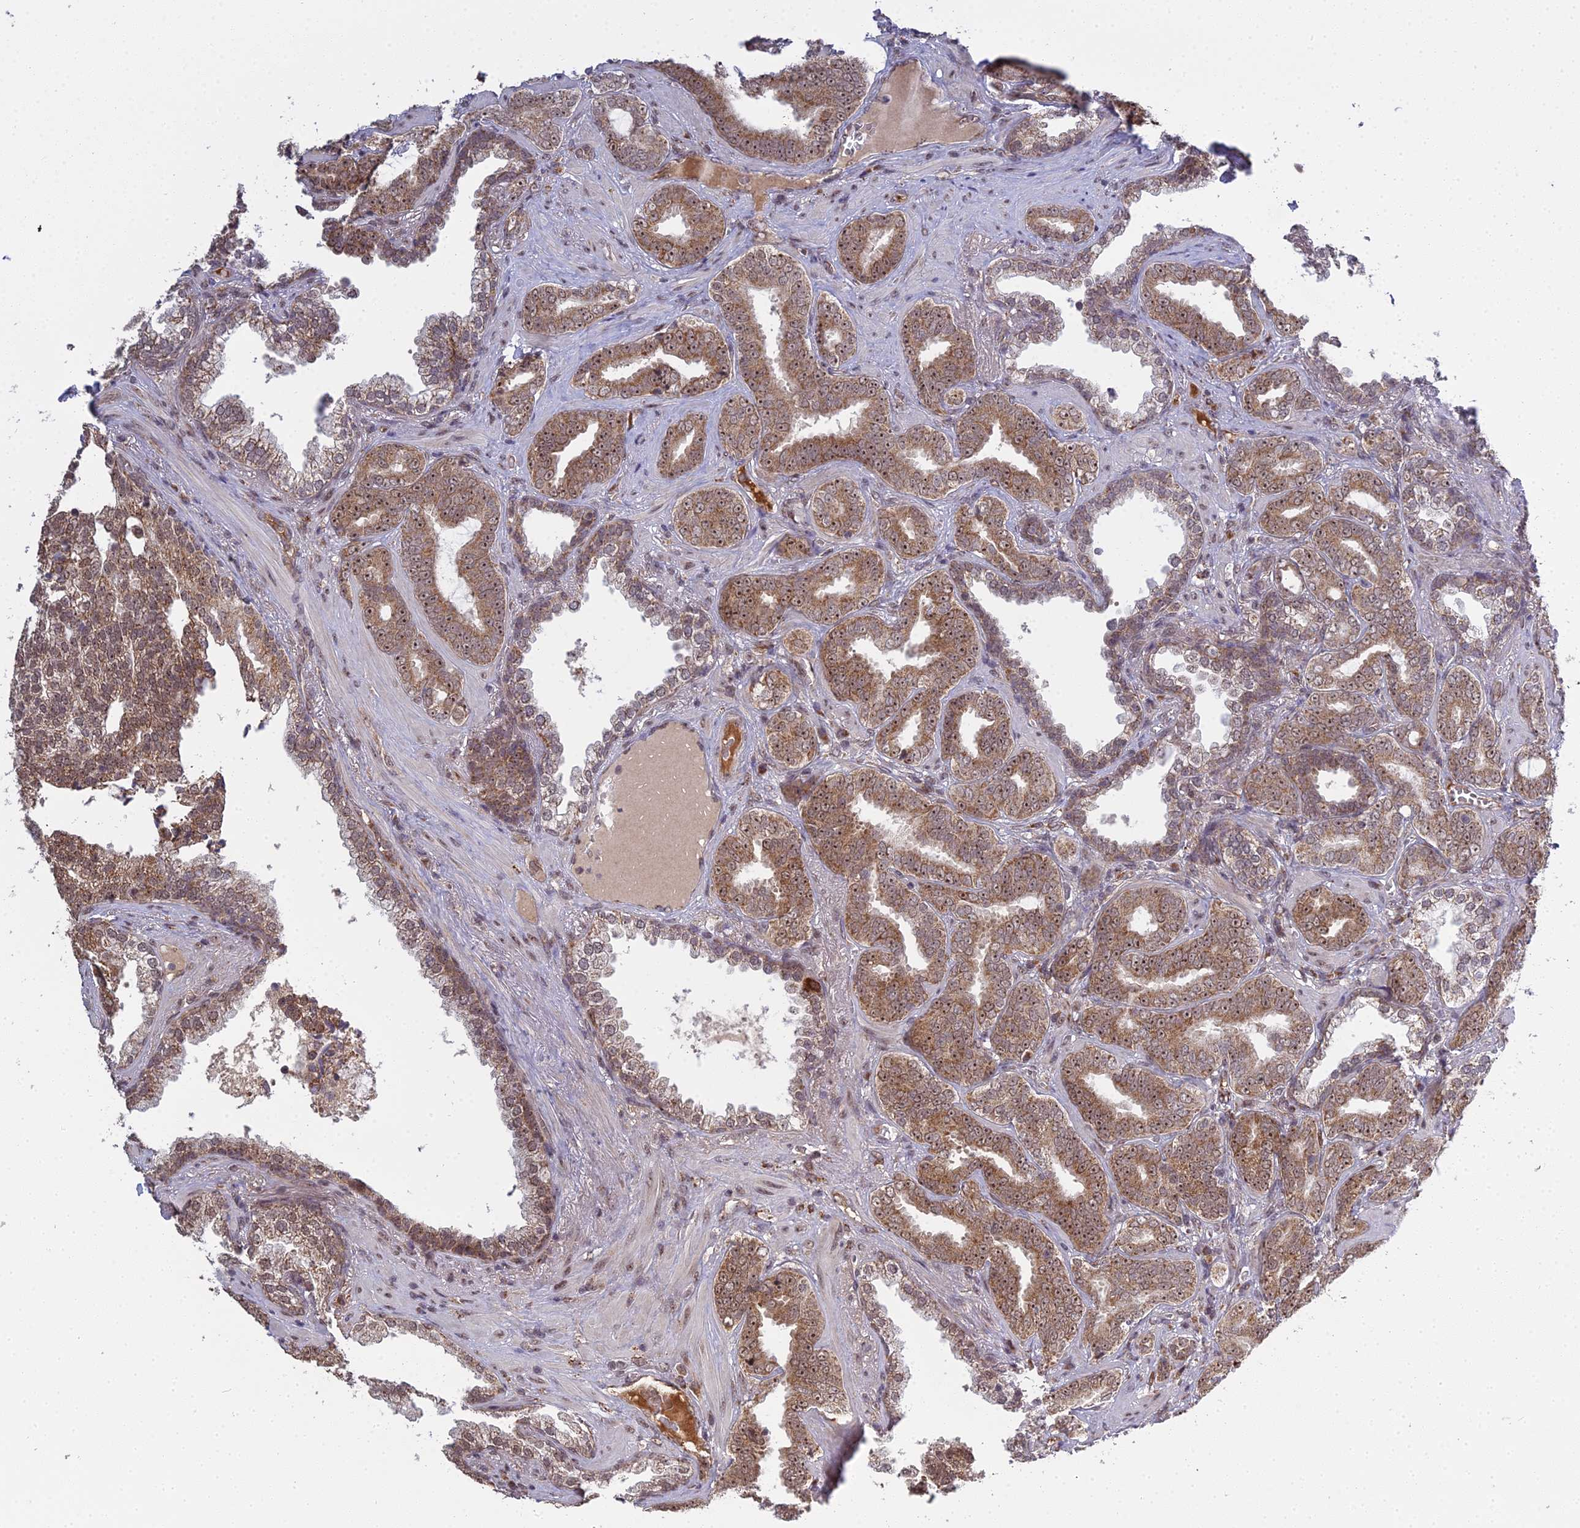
{"staining": {"intensity": "moderate", "quantity": ">75%", "location": "cytoplasmic/membranous,nuclear"}, "tissue": "prostate cancer", "cell_type": "Tumor cells", "image_type": "cancer", "snomed": [{"axis": "morphology", "description": "Adenocarcinoma, High grade"}, {"axis": "topography", "description": "Prostate and seminal vesicle, NOS"}], "caption": "The image exhibits immunohistochemical staining of prostate cancer. There is moderate cytoplasmic/membranous and nuclear staining is seen in approximately >75% of tumor cells. The staining was performed using DAB to visualize the protein expression in brown, while the nuclei were stained in blue with hematoxylin (Magnification: 20x).", "gene": "MEOX1", "patient": {"sex": "male", "age": 67}}